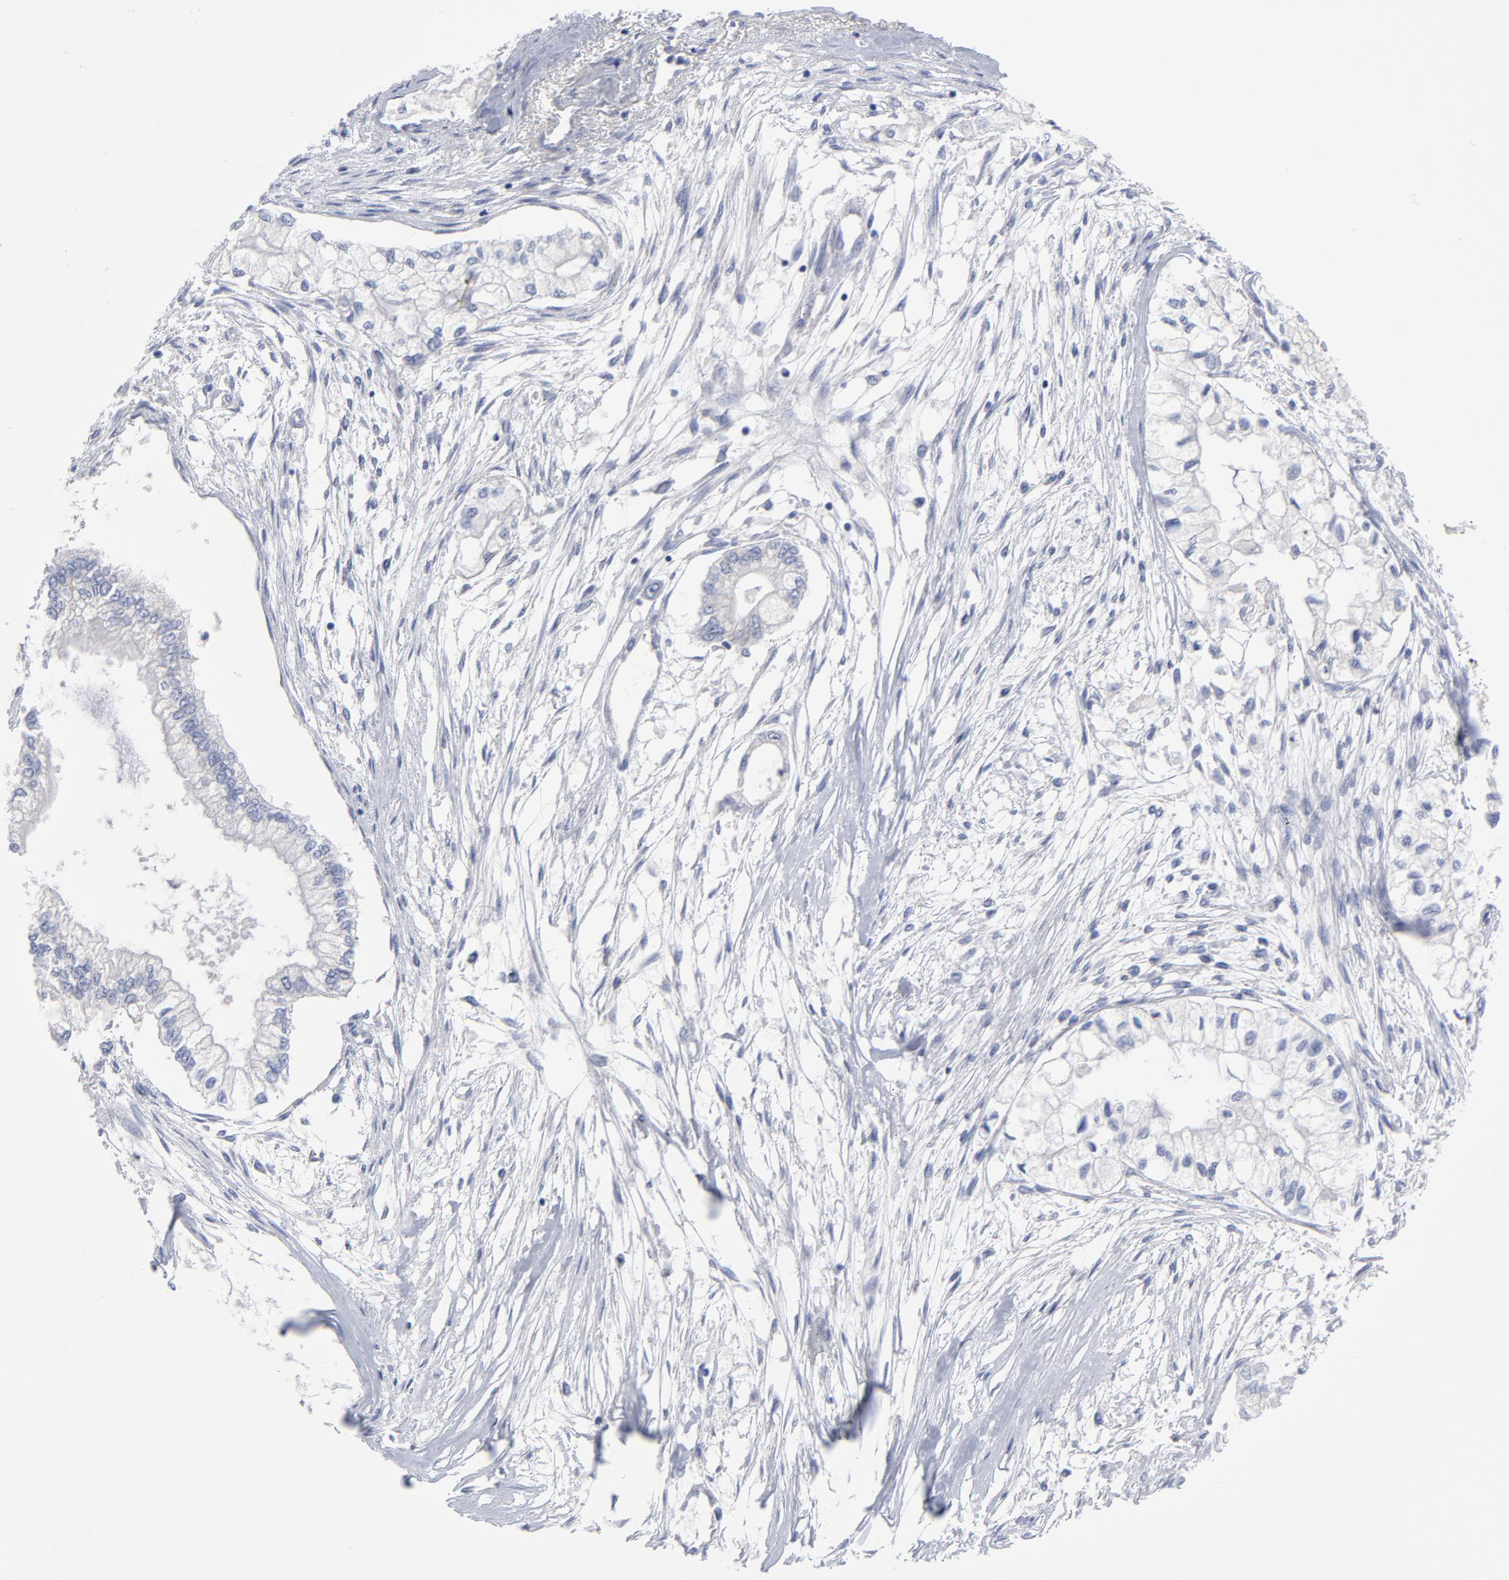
{"staining": {"intensity": "negative", "quantity": "none", "location": "none"}, "tissue": "pancreatic cancer", "cell_type": "Tumor cells", "image_type": "cancer", "snomed": [{"axis": "morphology", "description": "Adenocarcinoma, NOS"}, {"axis": "topography", "description": "Pancreas"}], "caption": "Immunohistochemistry image of neoplastic tissue: adenocarcinoma (pancreatic) stained with DAB exhibits no significant protein expression in tumor cells.", "gene": "RAPGEF3", "patient": {"sex": "male", "age": 79}}